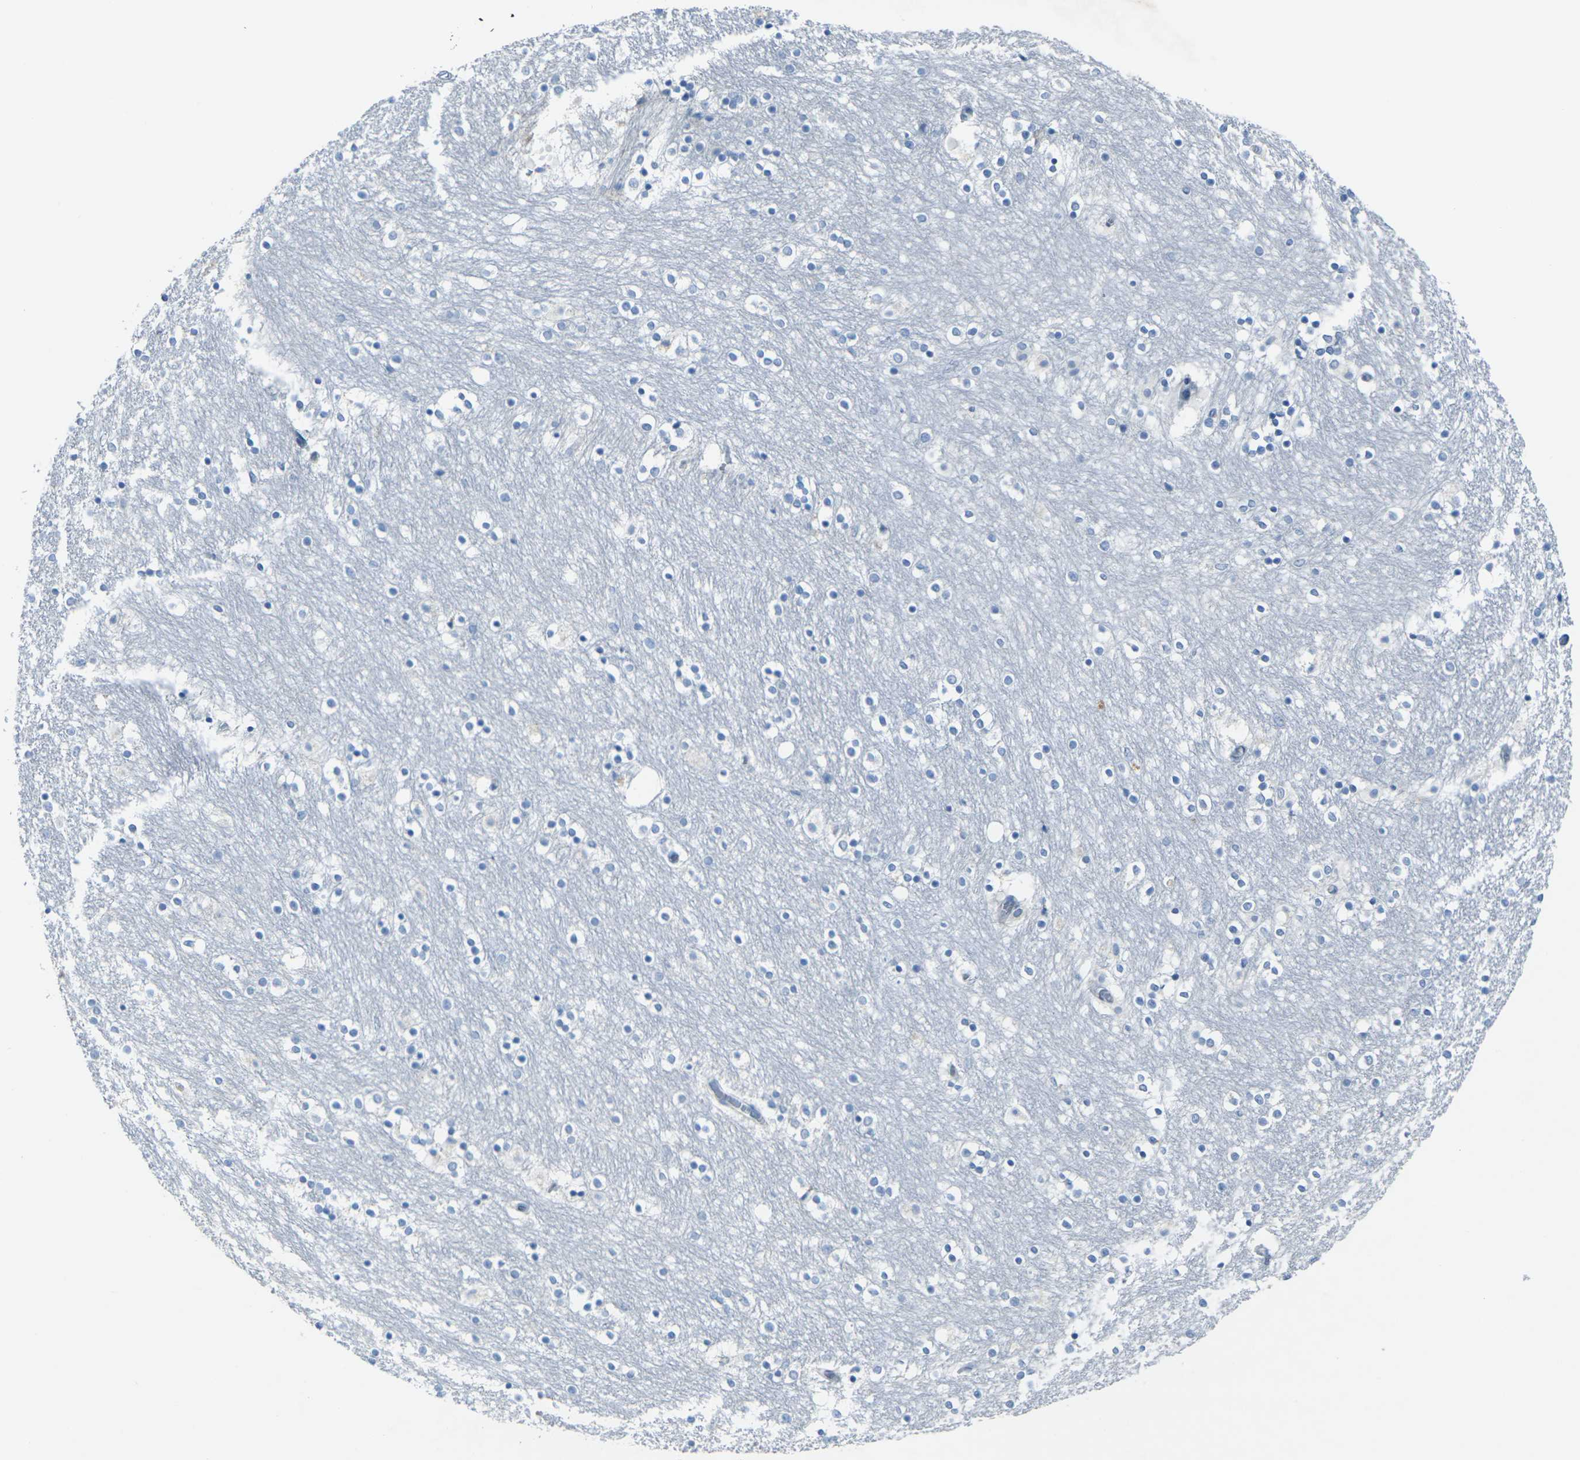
{"staining": {"intensity": "negative", "quantity": "none", "location": "none"}, "tissue": "caudate", "cell_type": "Glial cells", "image_type": "normal", "snomed": [{"axis": "morphology", "description": "Normal tissue, NOS"}, {"axis": "topography", "description": "Lateral ventricle wall"}], "caption": "Caudate was stained to show a protein in brown. There is no significant staining in glial cells. The staining is performed using DAB (3,3'-diaminobenzidine) brown chromogen with nuclei counter-stained in using hematoxylin.", "gene": "ANKRD46", "patient": {"sex": "female", "age": 54}}